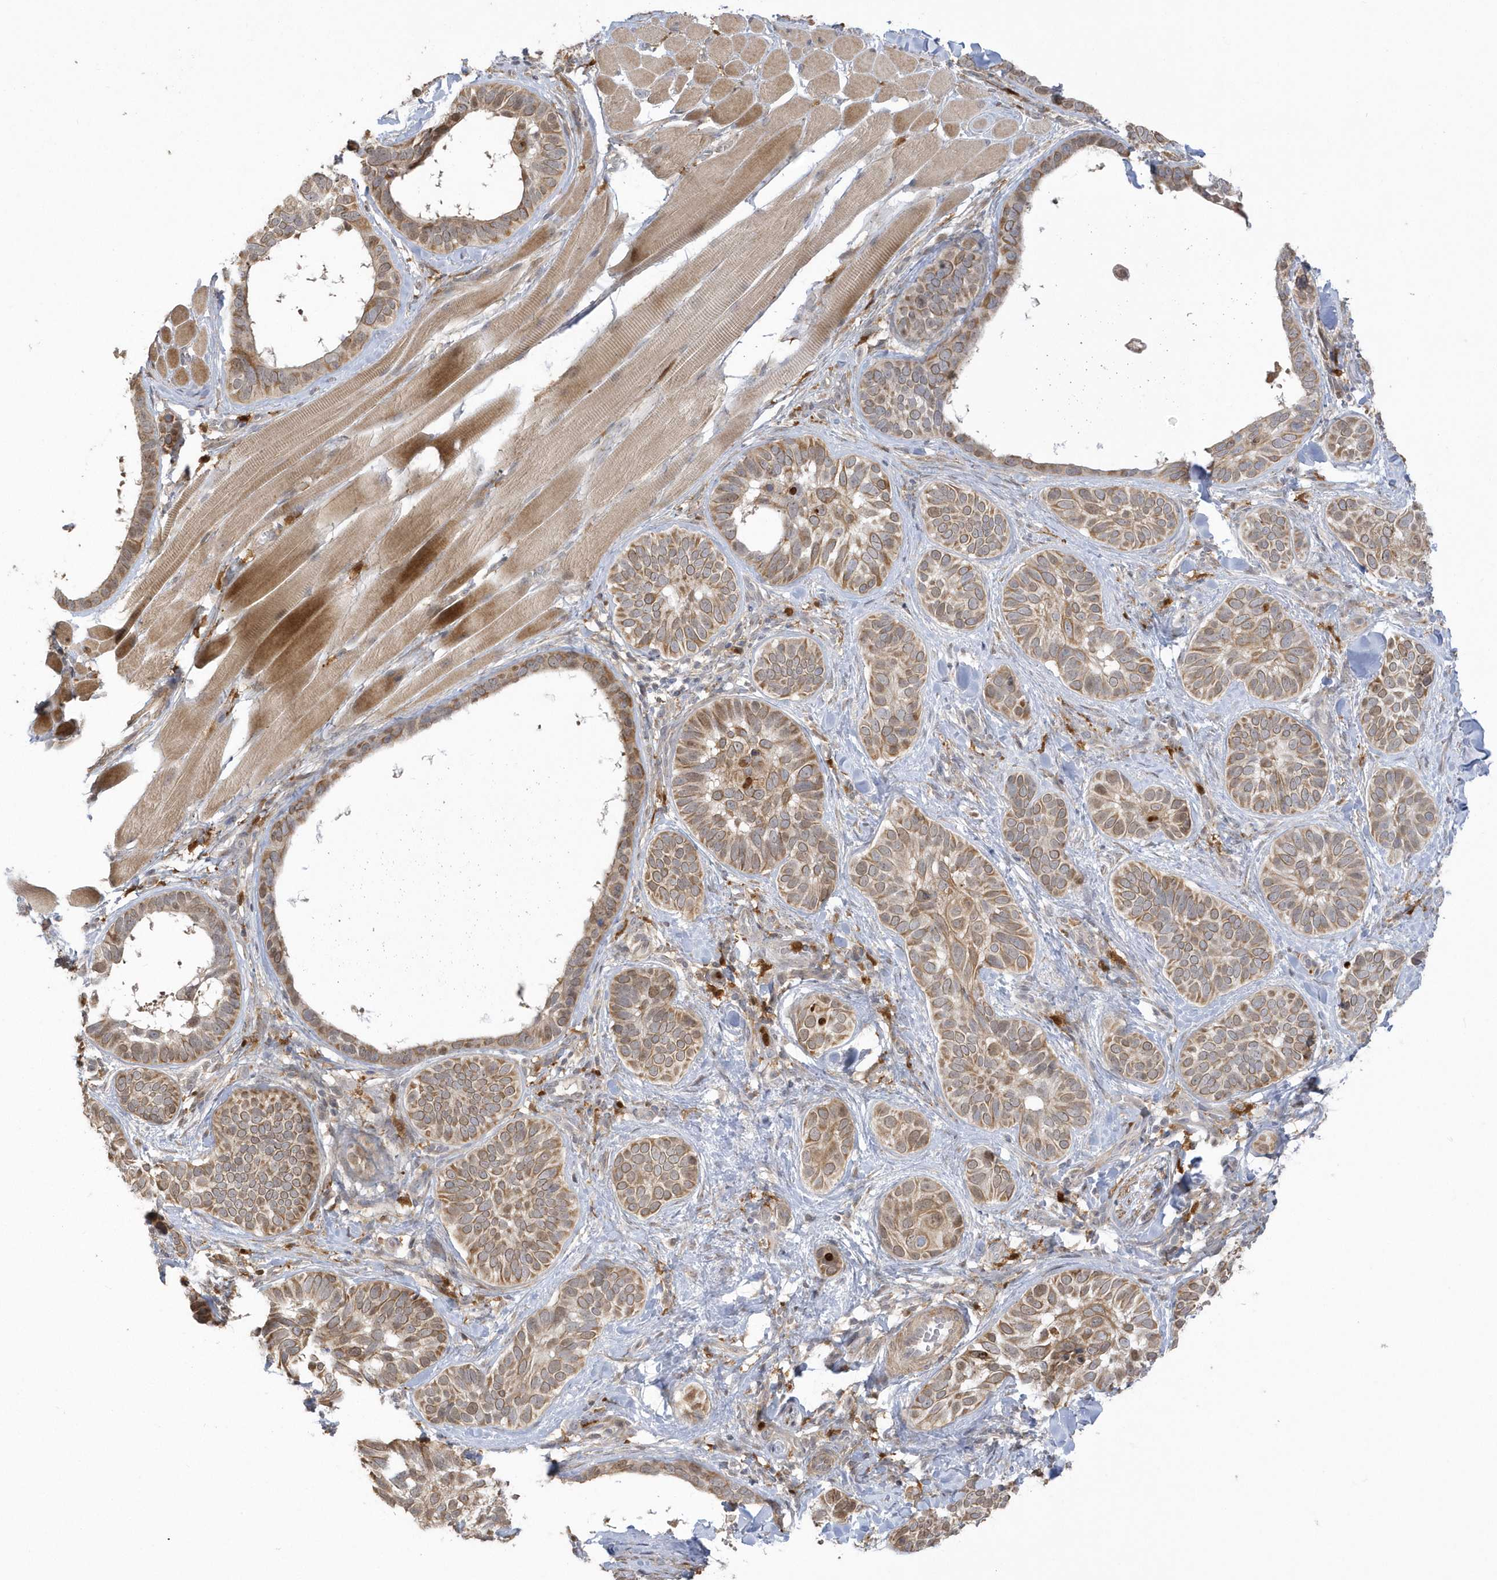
{"staining": {"intensity": "moderate", "quantity": ">75%", "location": "cytoplasmic/membranous"}, "tissue": "skin cancer", "cell_type": "Tumor cells", "image_type": "cancer", "snomed": [{"axis": "morphology", "description": "Basal cell carcinoma"}, {"axis": "topography", "description": "Skin"}], "caption": "Human skin basal cell carcinoma stained for a protein (brown) shows moderate cytoplasmic/membranous positive staining in about >75% of tumor cells.", "gene": "NAF1", "patient": {"sex": "male", "age": 62}}